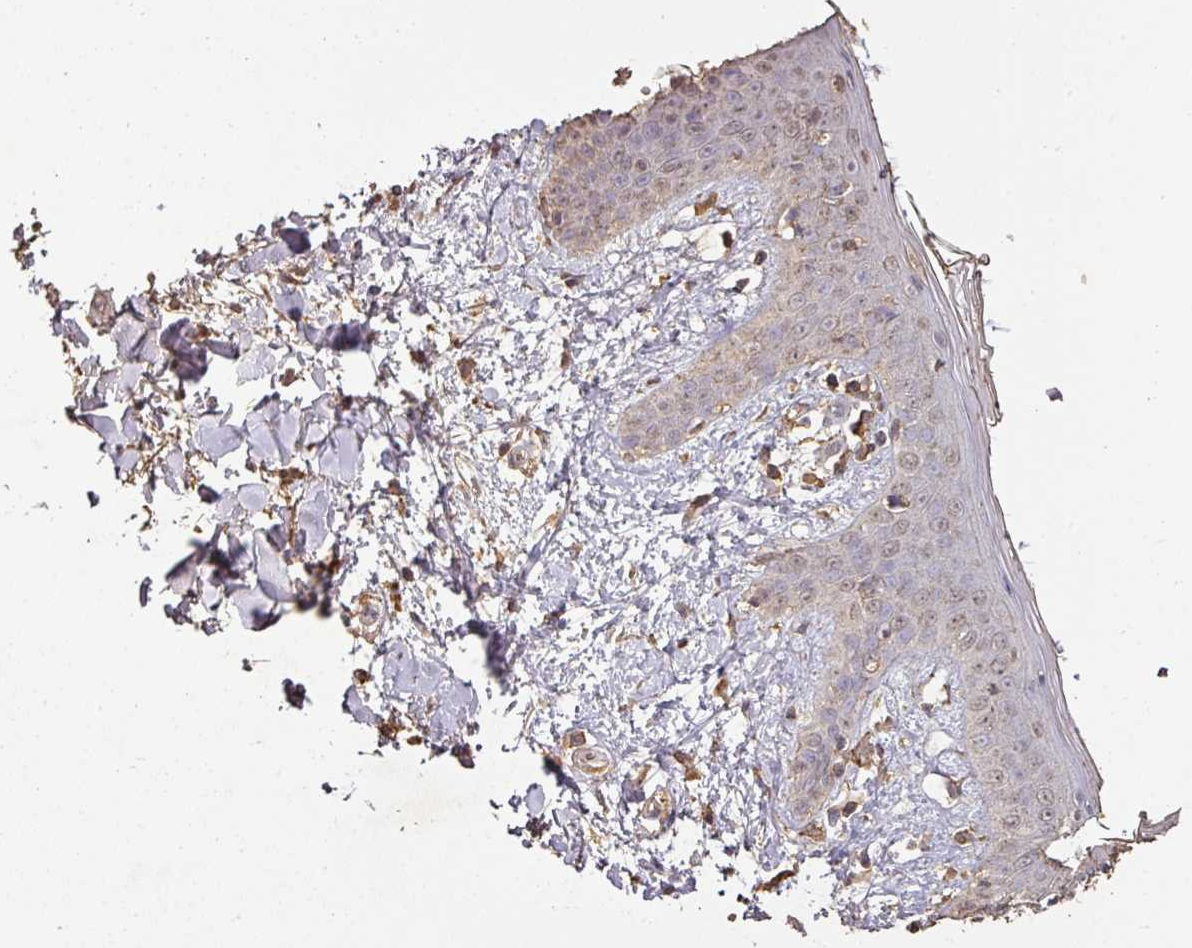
{"staining": {"intensity": "moderate", "quantity": ">75%", "location": "cytoplasmic/membranous"}, "tissue": "skin", "cell_type": "Fibroblasts", "image_type": "normal", "snomed": [{"axis": "morphology", "description": "Normal tissue, NOS"}, {"axis": "topography", "description": "Skin"}], "caption": "Skin stained with DAB immunohistochemistry (IHC) reveals medium levels of moderate cytoplasmic/membranous positivity in approximately >75% of fibroblasts. (DAB IHC with brightfield microscopy, high magnification).", "gene": "ATAT1", "patient": {"sex": "female", "age": 34}}